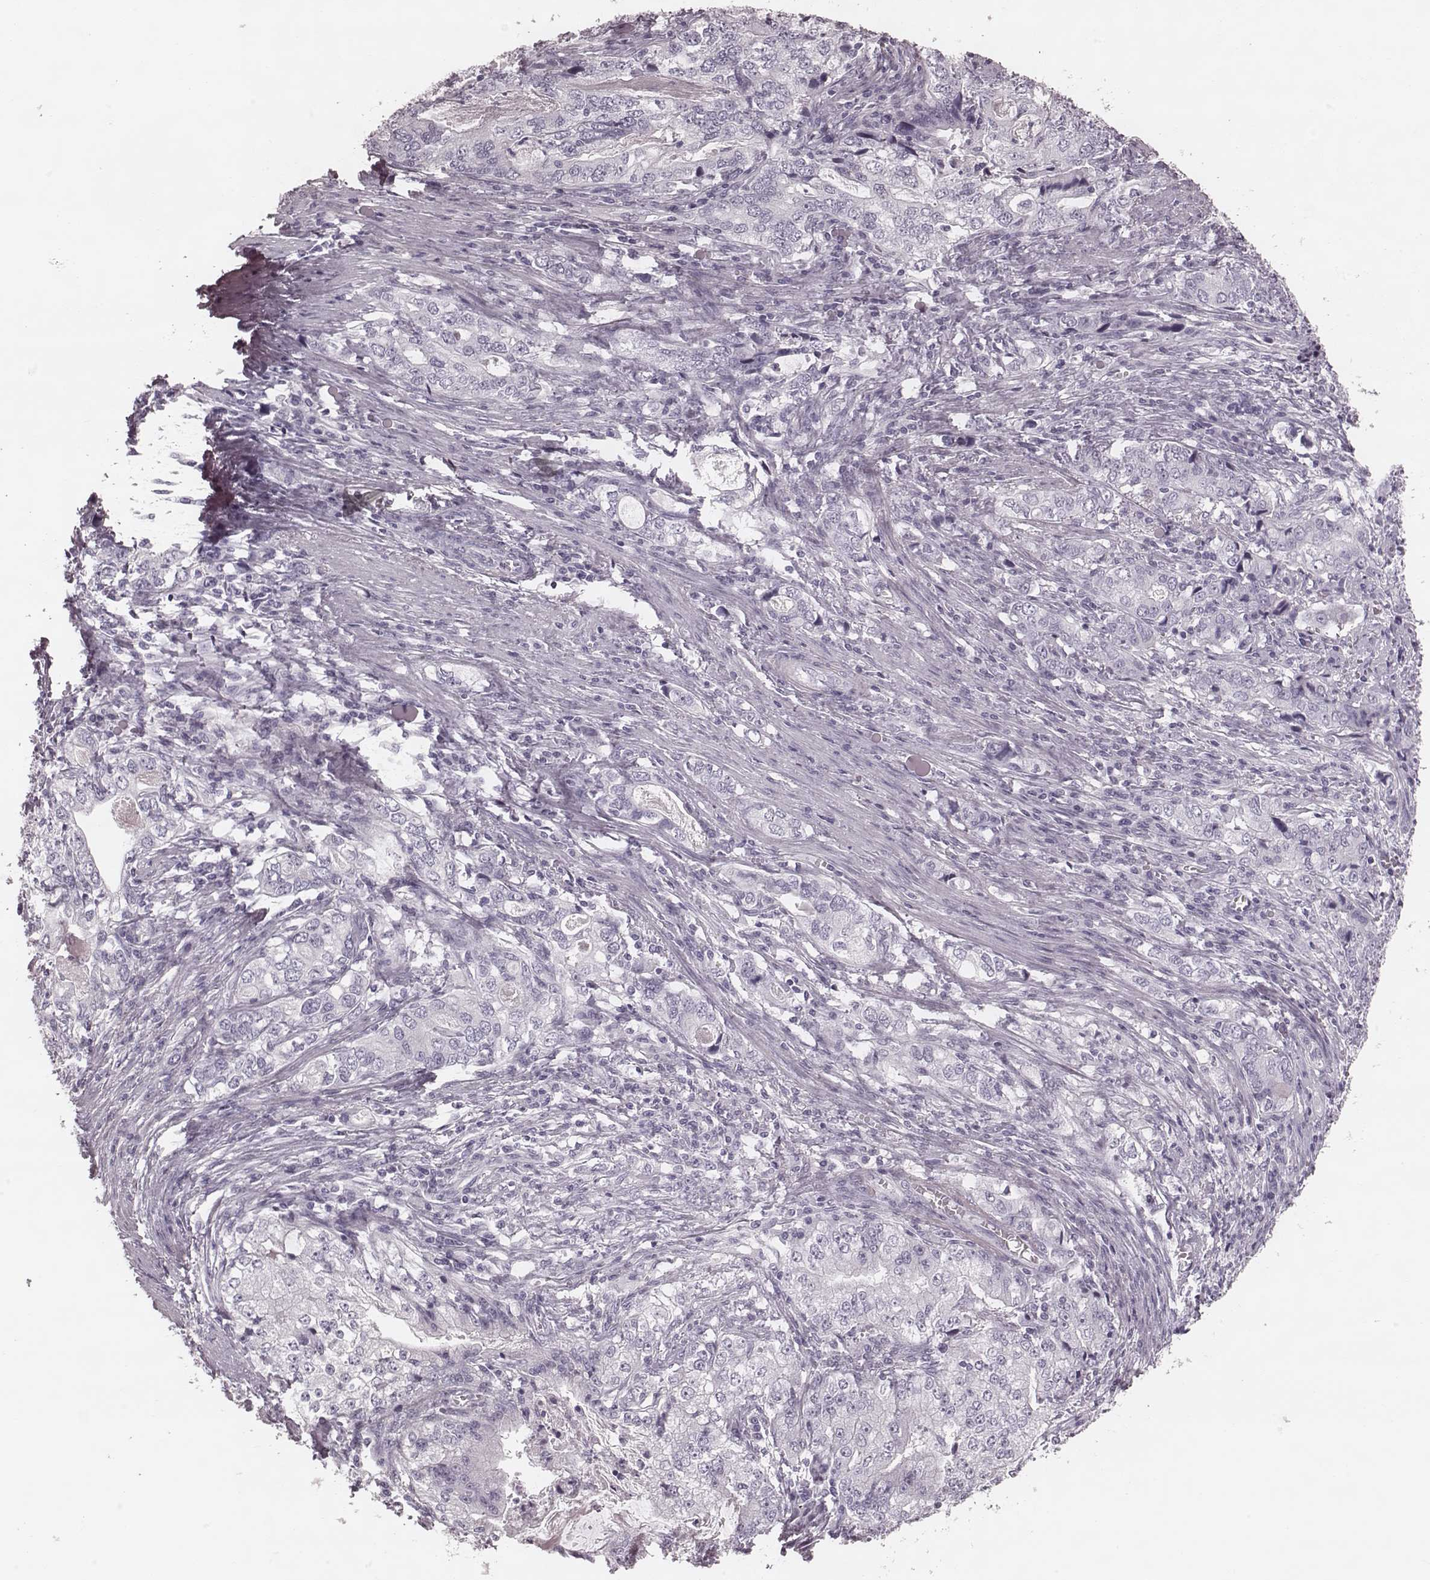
{"staining": {"intensity": "negative", "quantity": "none", "location": "none"}, "tissue": "stomach cancer", "cell_type": "Tumor cells", "image_type": "cancer", "snomed": [{"axis": "morphology", "description": "Adenocarcinoma, NOS"}, {"axis": "topography", "description": "Stomach, lower"}], "caption": "Tumor cells show no significant positivity in stomach cancer (adenocarcinoma).", "gene": "KRT74", "patient": {"sex": "female", "age": 72}}